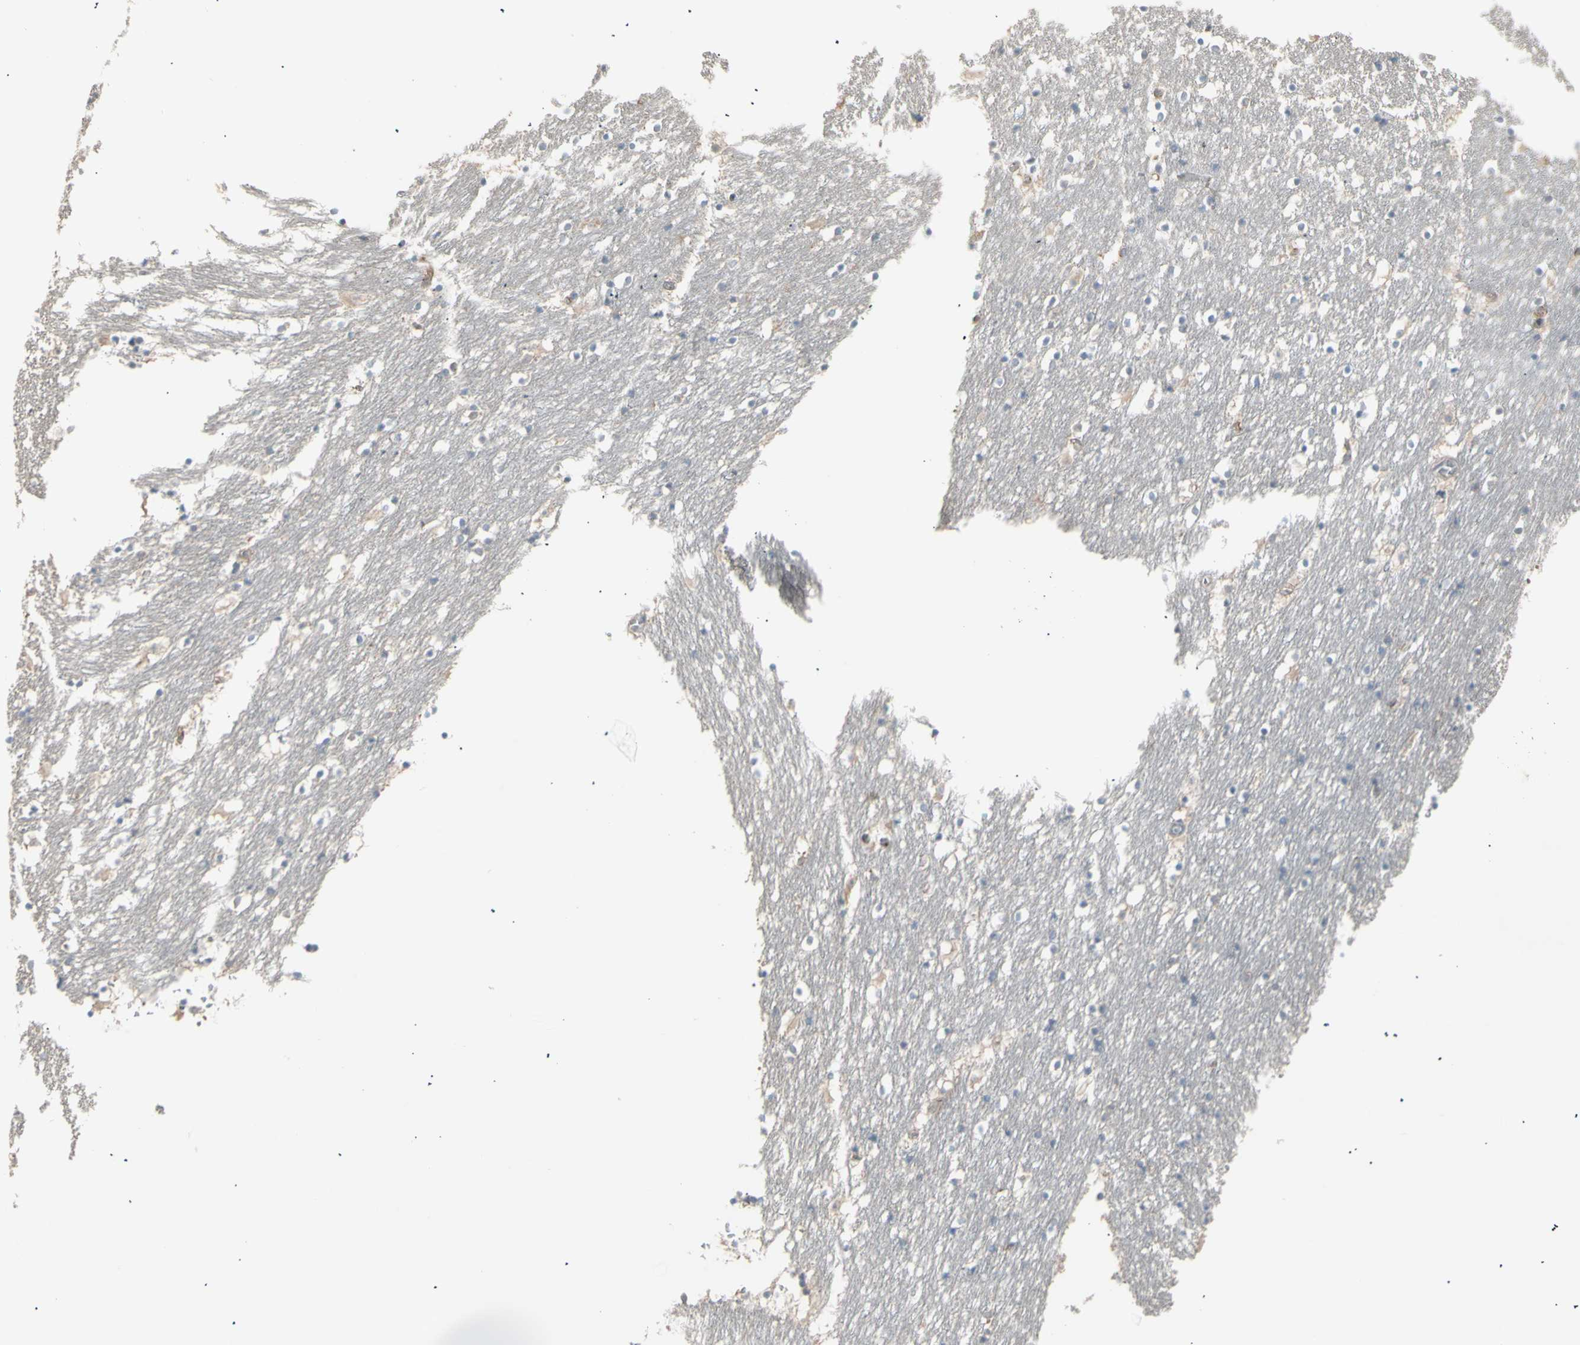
{"staining": {"intensity": "negative", "quantity": "none", "location": "none"}, "tissue": "caudate", "cell_type": "Glial cells", "image_type": "normal", "snomed": [{"axis": "morphology", "description": "Normal tissue, NOS"}, {"axis": "topography", "description": "Lateral ventricle wall"}], "caption": "Protein analysis of normal caudate exhibits no significant staining in glial cells. (Stains: DAB immunohistochemistry (IHC) with hematoxylin counter stain, Microscopy: brightfield microscopy at high magnification).", "gene": "CSK", "patient": {"sex": "male", "age": 45}}